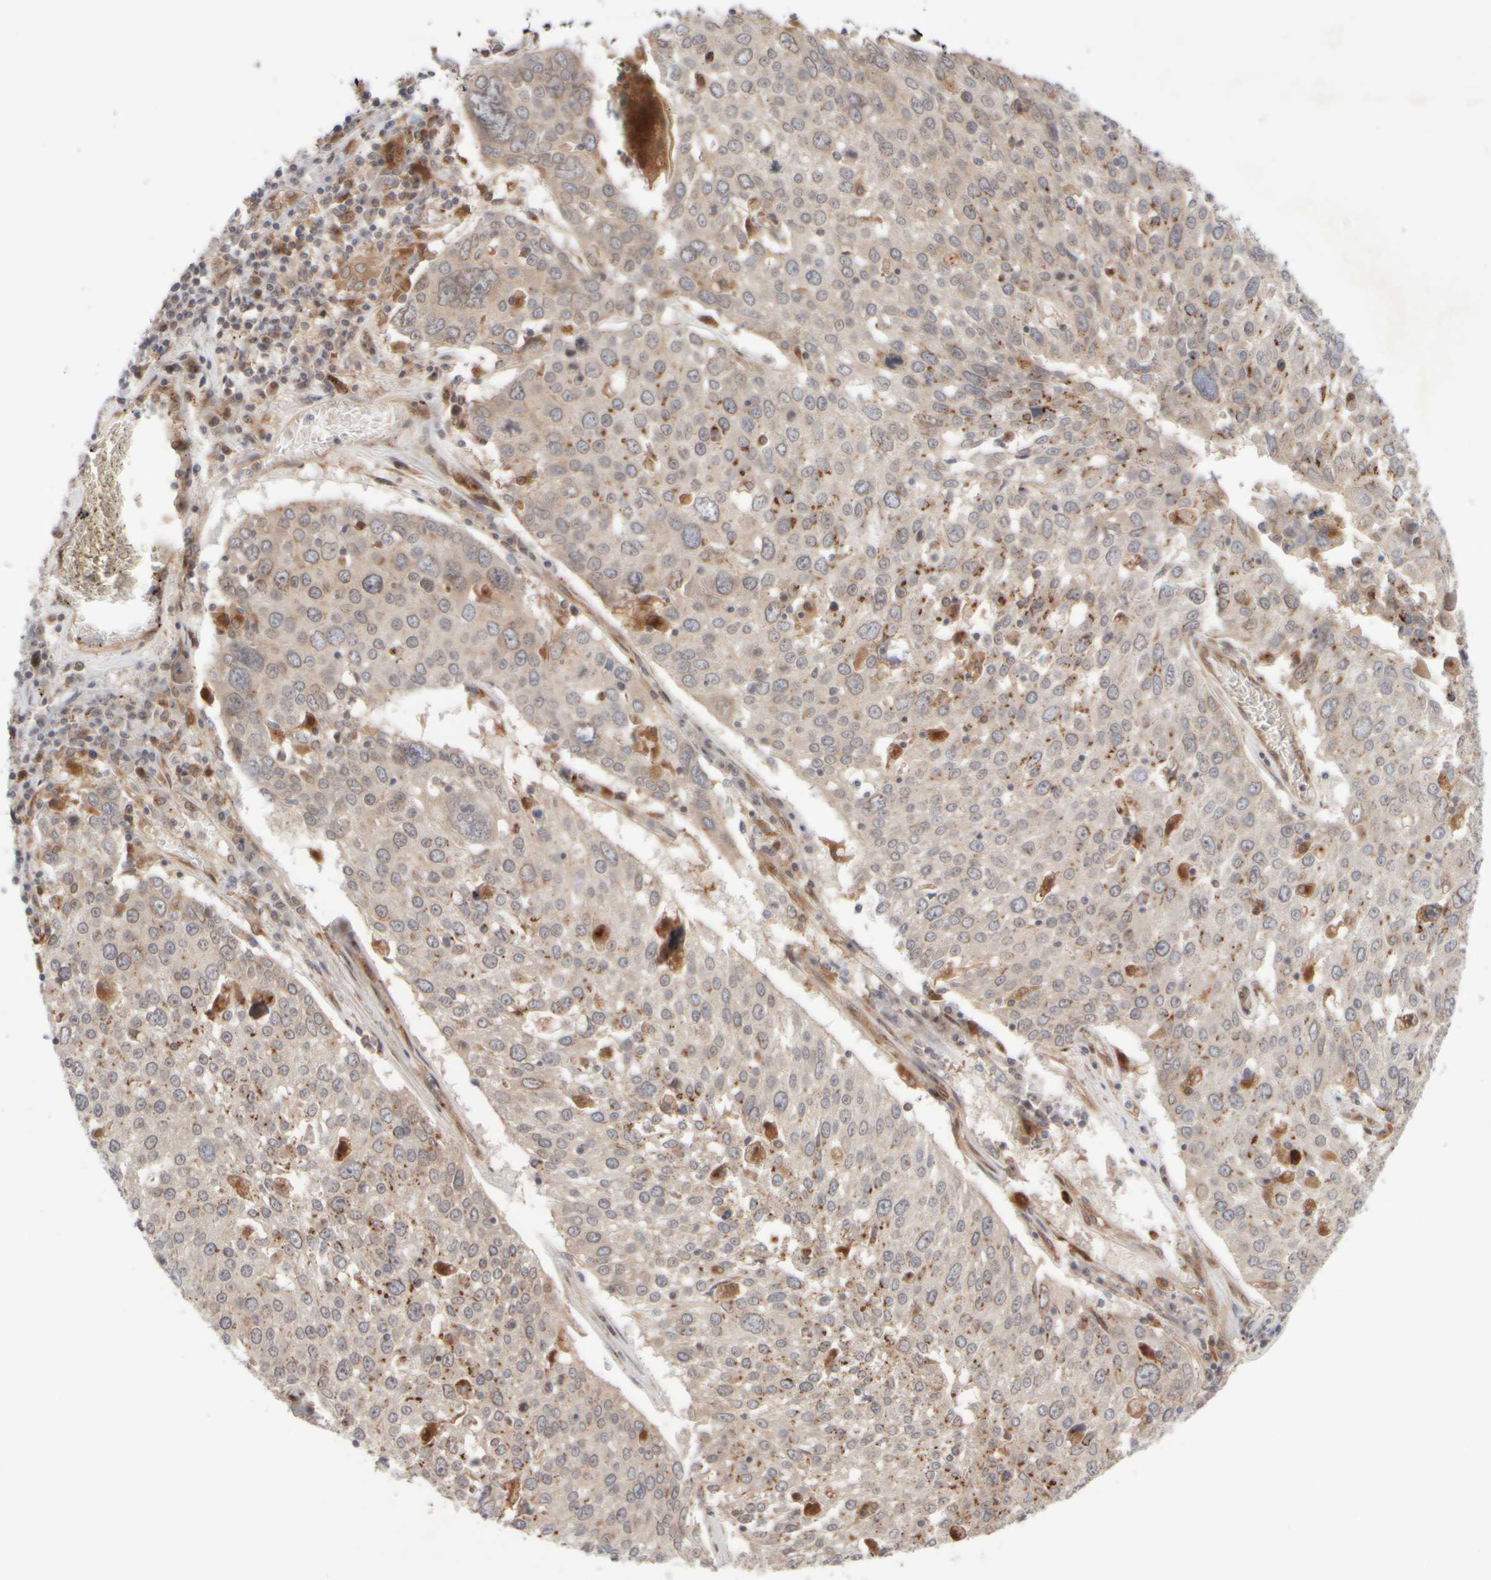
{"staining": {"intensity": "weak", "quantity": "25%-75%", "location": "cytoplasmic/membranous"}, "tissue": "lung cancer", "cell_type": "Tumor cells", "image_type": "cancer", "snomed": [{"axis": "morphology", "description": "Squamous cell carcinoma, NOS"}, {"axis": "topography", "description": "Lung"}], "caption": "Lung cancer (squamous cell carcinoma) was stained to show a protein in brown. There is low levels of weak cytoplasmic/membranous positivity in approximately 25%-75% of tumor cells.", "gene": "GCN1", "patient": {"sex": "male", "age": 65}}